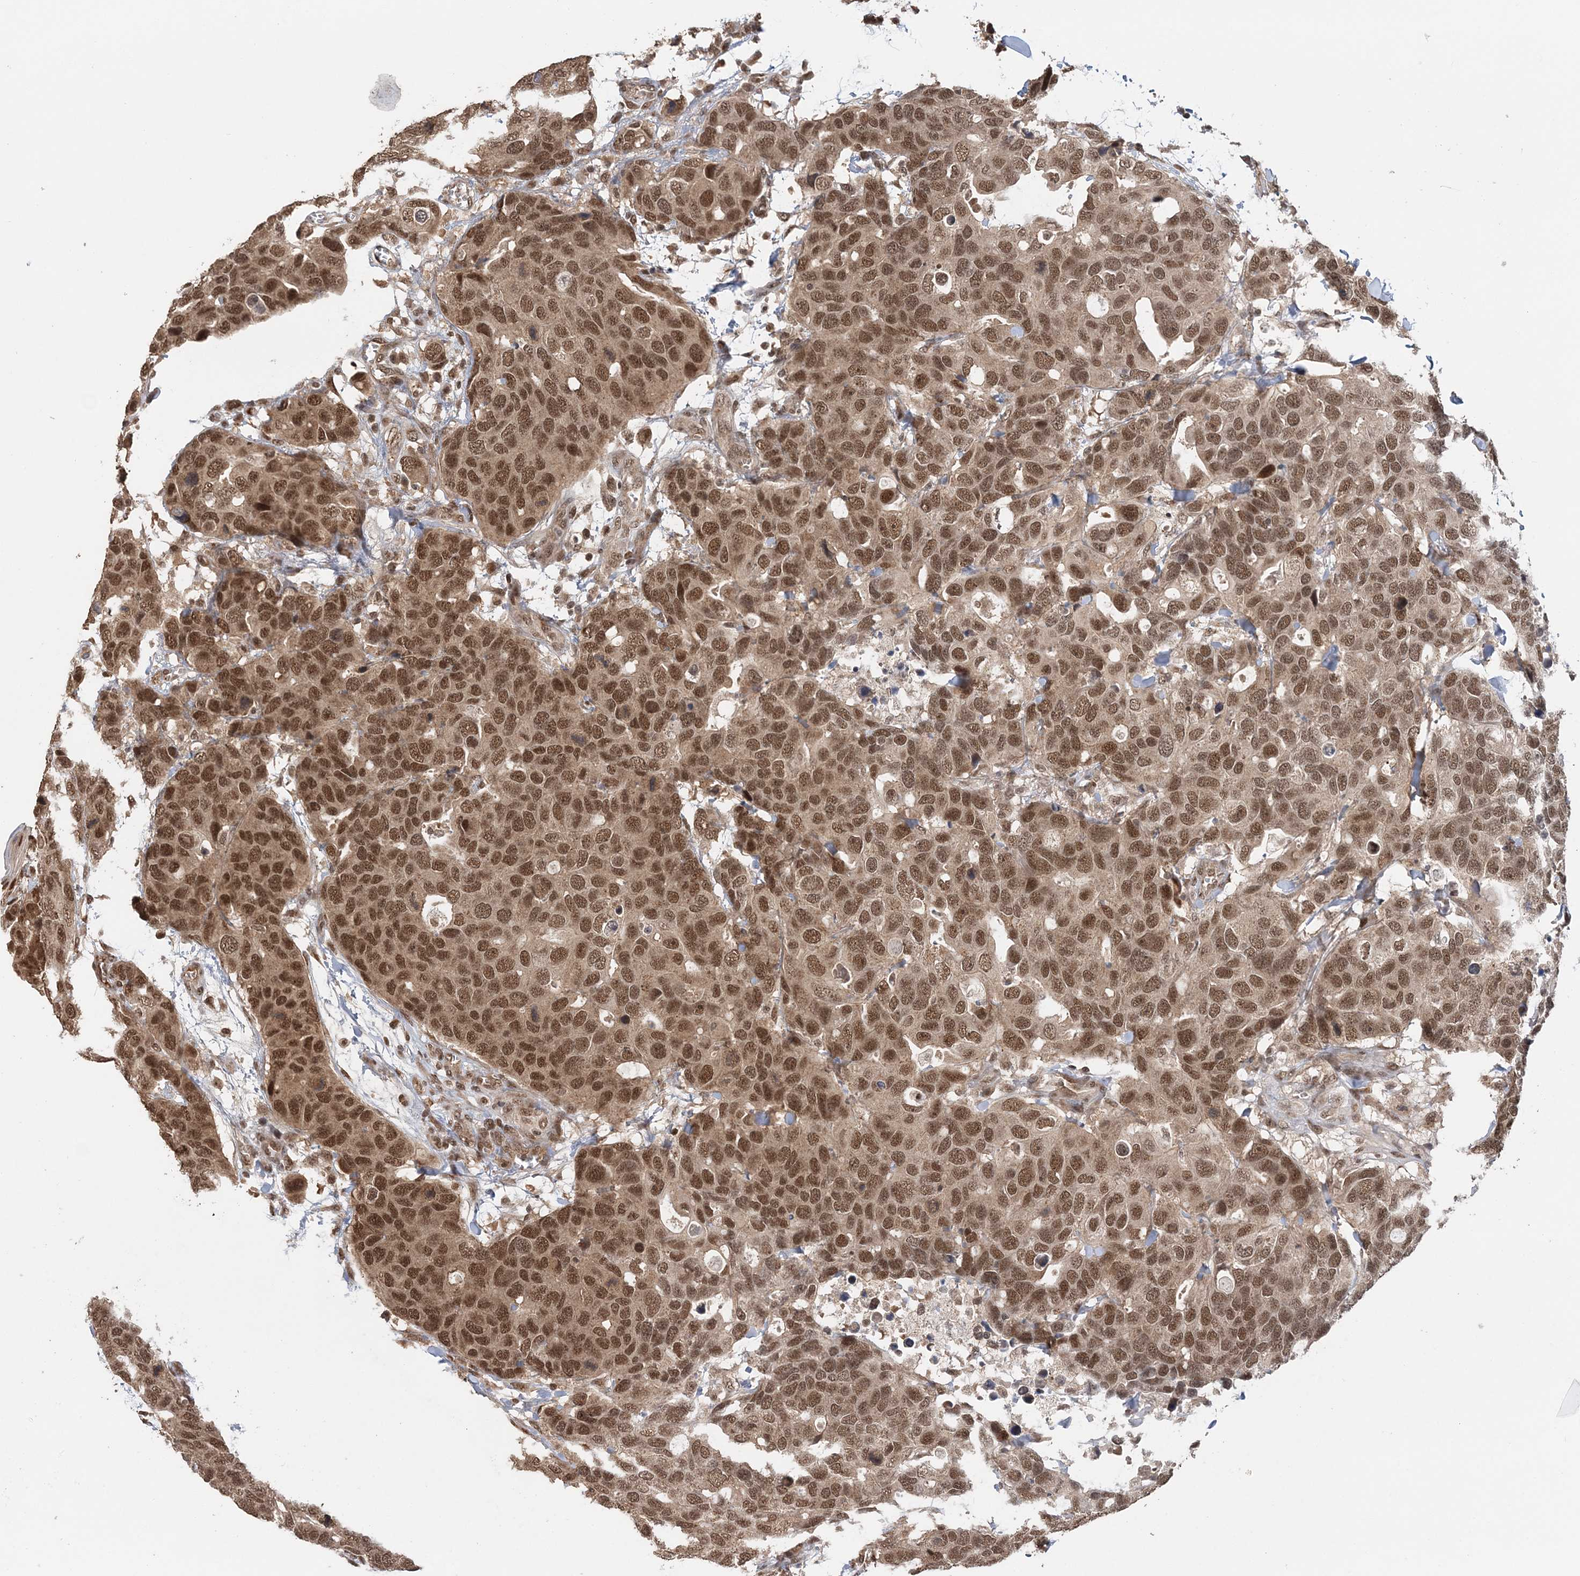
{"staining": {"intensity": "strong", "quantity": ">75%", "location": "cytoplasmic/membranous,nuclear"}, "tissue": "breast cancer", "cell_type": "Tumor cells", "image_type": "cancer", "snomed": [{"axis": "morphology", "description": "Duct carcinoma"}, {"axis": "topography", "description": "Breast"}], "caption": "Immunohistochemical staining of human breast cancer (invasive ductal carcinoma) exhibits strong cytoplasmic/membranous and nuclear protein staining in approximately >75% of tumor cells. (DAB IHC with brightfield microscopy, high magnification).", "gene": "TSHZ2", "patient": {"sex": "female", "age": 83}}